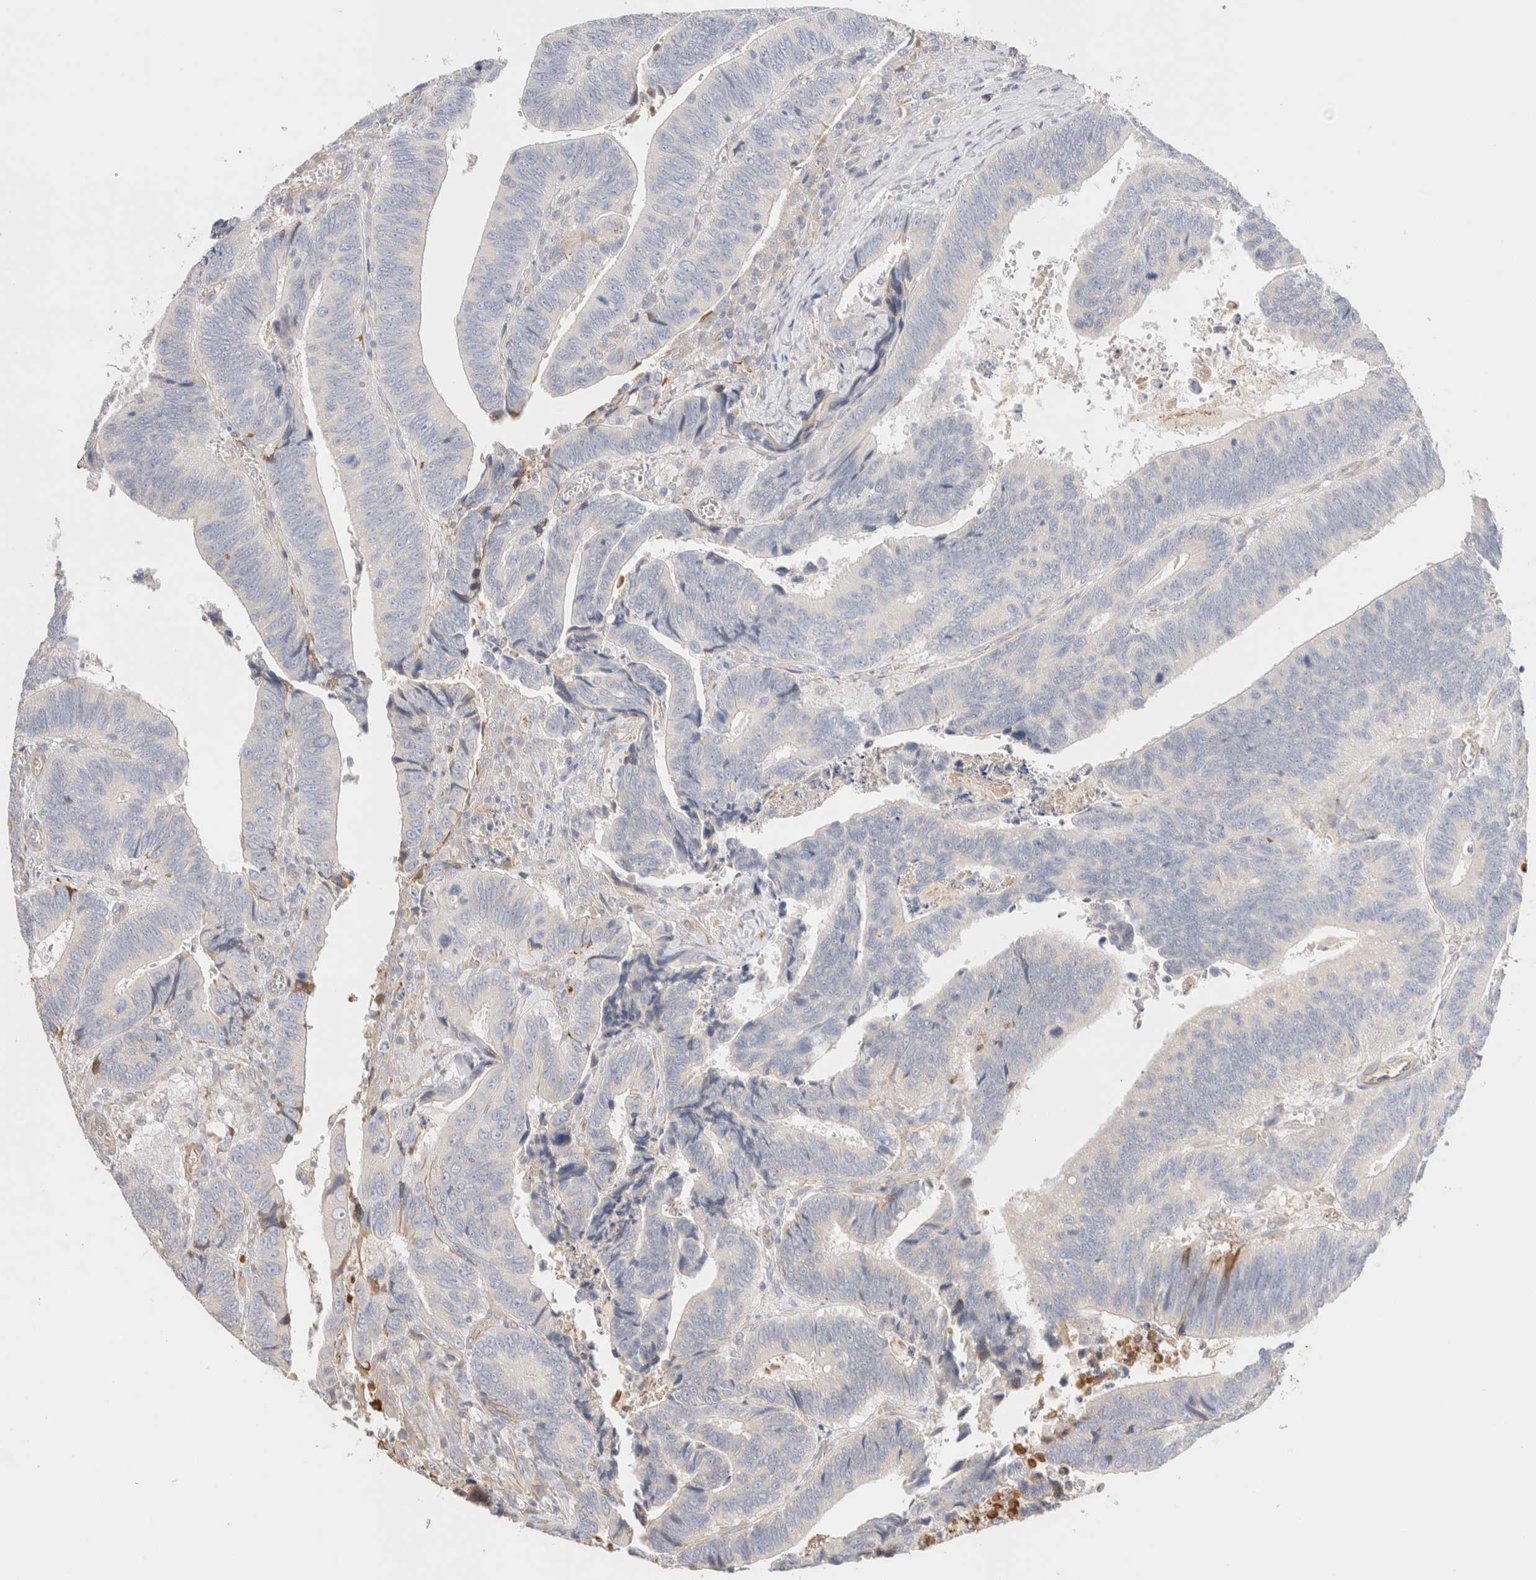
{"staining": {"intensity": "negative", "quantity": "none", "location": "none"}, "tissue": "colorectal cancer", "cell_type": "Tumor cells", "image_type": "cancer", "snomed": [{"axis": "morphology", "description": "Inflammation, NOS"}, {"axis": "morphology", "description": "Adenocarcinoma, NOS"}, {"axis": "topography", "description": "Colon"}], "caption": "Colorectal cancer (adenocarcinoma) was stained to show a protein in brown. There is no significant staining in tumor cells.", "gene": "PROS1", "patient": {"sex": "male", "age": 72}}